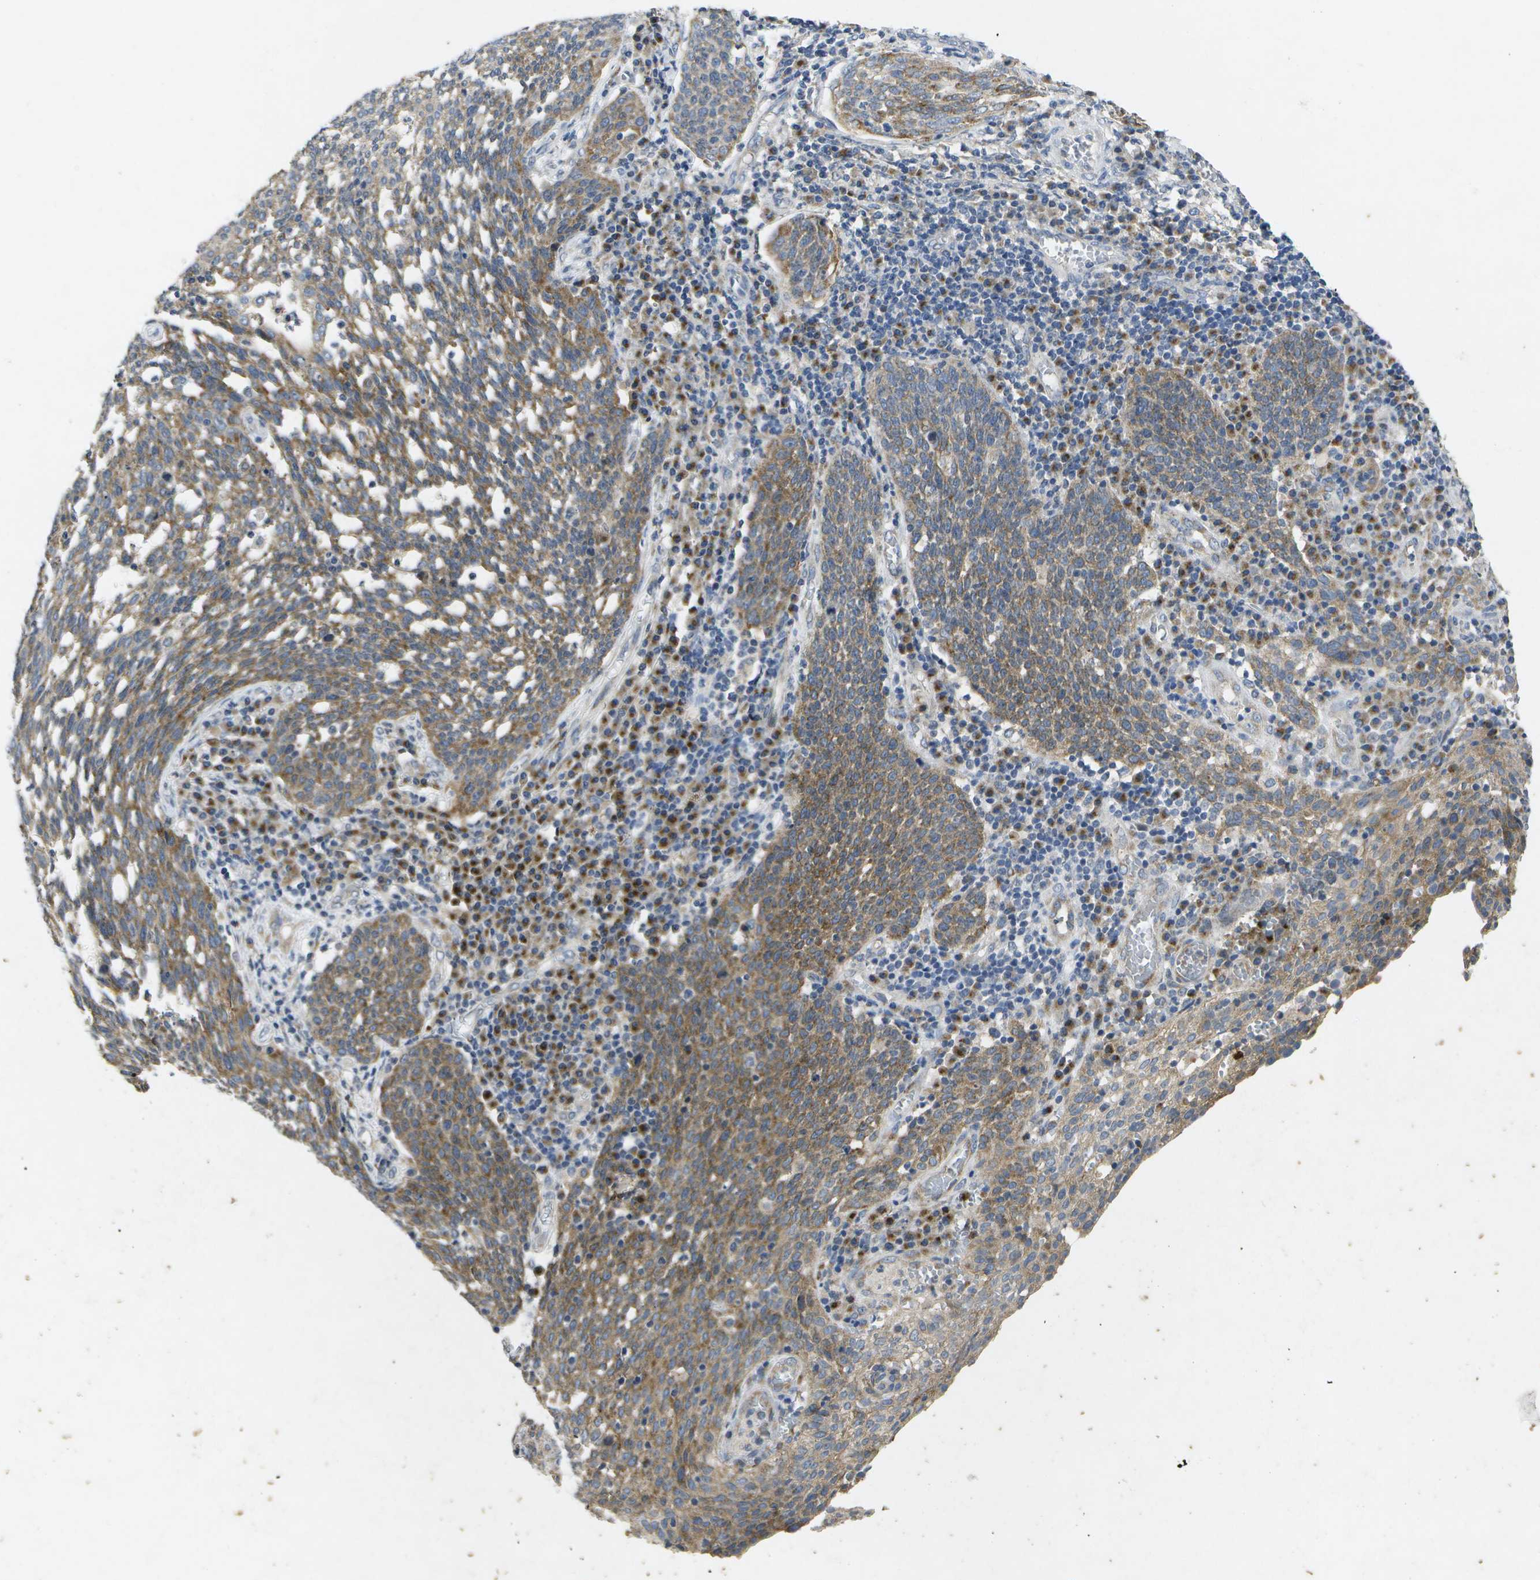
{"staining": {"intensity": "moderate", "quantity": ">75%", "location": "cytoplasmic/membranous"}, "tissue": "cervical cancer", "cell_type": "Tumor cells", "image_type": "cancer", "snomed": [{"axis": "morphology", "description": "Squamous cell carcinoma, NOS"}, {"axis": "topography", "description": "Cervix"}], "caption": "Protein analysis of cervical cancer (squamous cell carcinoma) tissue exhibits moderate cytoplasmic/membranous positivity in about >75% of tumor cells.", "gene": "KDELR1", "patient": {"sex": "female", "age": 34}}